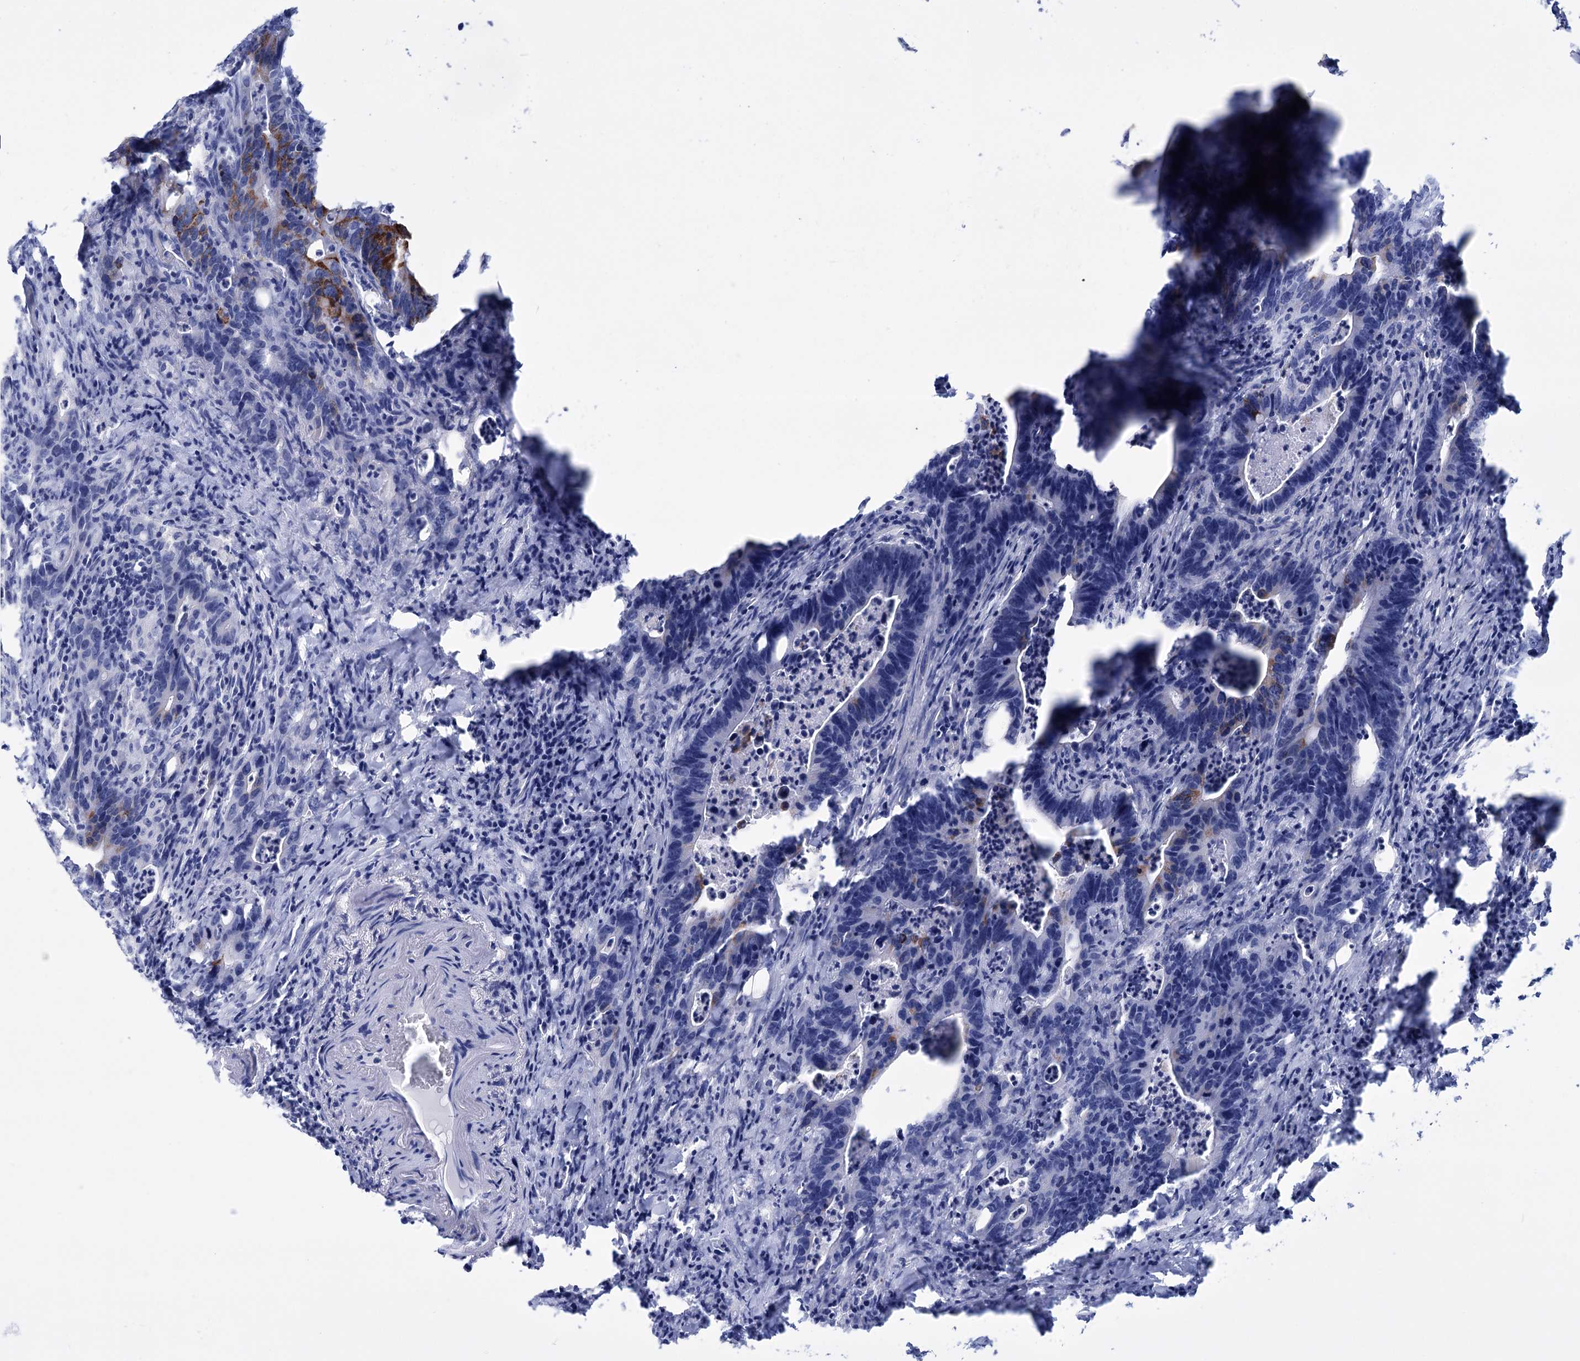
{"staining": {"intensity": "negative", "quantity": "none", "location": "none"}, "tissue": "colorectal cancer", "cell_type": "Tumor cells", "image_type": "cancer", "snomed": [{"axis": "morphology", "description": "Adenocarcinoma, NOS"}, {"axis": "topography", "description": "Colon"}], "caption": "DAB immunohistochemical staining of human colorectal cancer (adenocarcinoma) displays no significant positivity in tumor cells.", "gene": "FBXW12", "patient": {"sex": "female", "age": 75}}